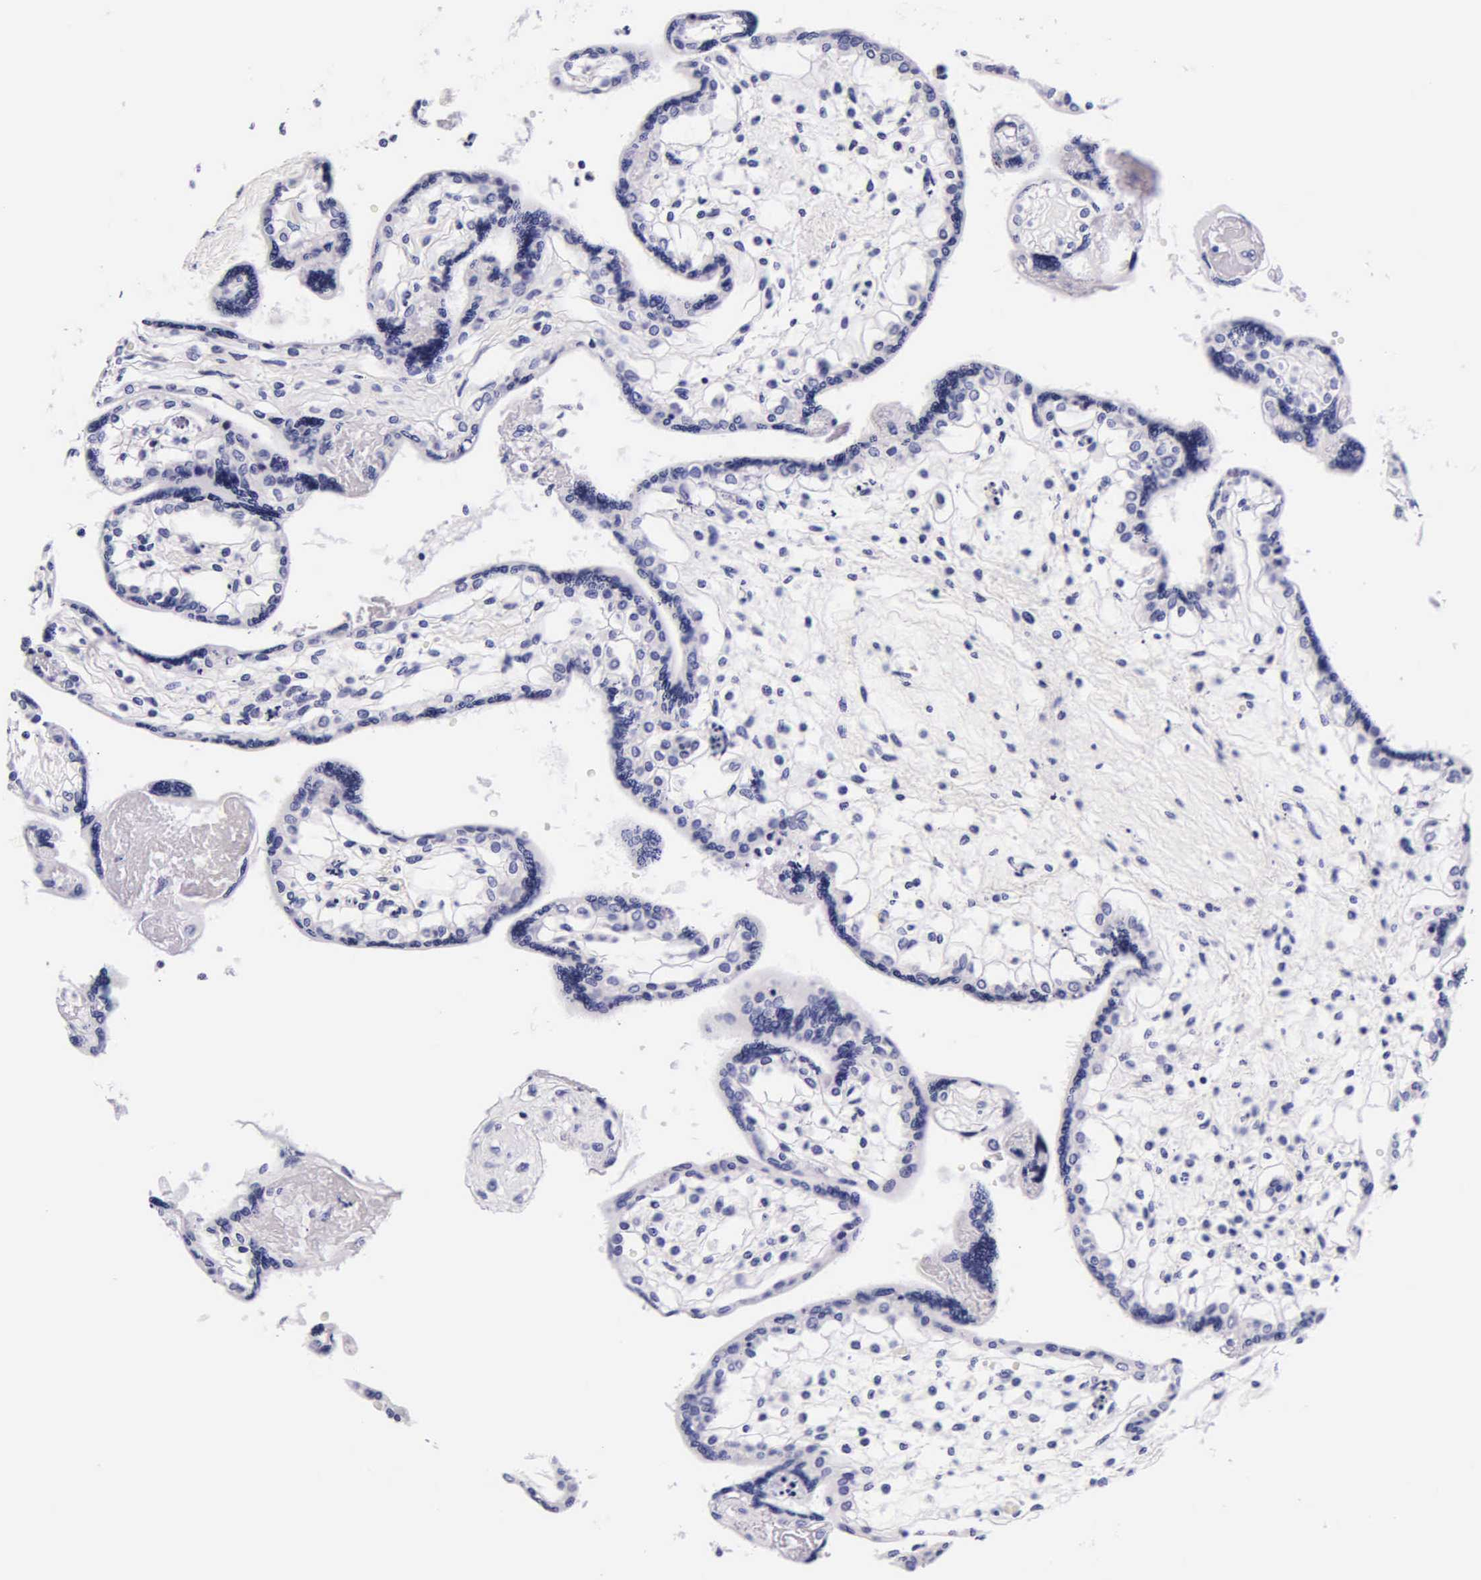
{"staining": {"intensity": "negative", "quantity": "none", "location": "none"}, "tissue": "placenta", "cell_type": "Decidual cells", "image_type": "normal", "snomed": [{"axis": "morphology", "description": "Normal tissue, NOS"}, {"axis": "topography", "description": "Placenta"}], "caption": "The immunohistochemistry histopathology image has no significant positivity in decidual cells of placenta.", "gene": "DGCR2", "patient": {"sex": "female", "age": 31}}